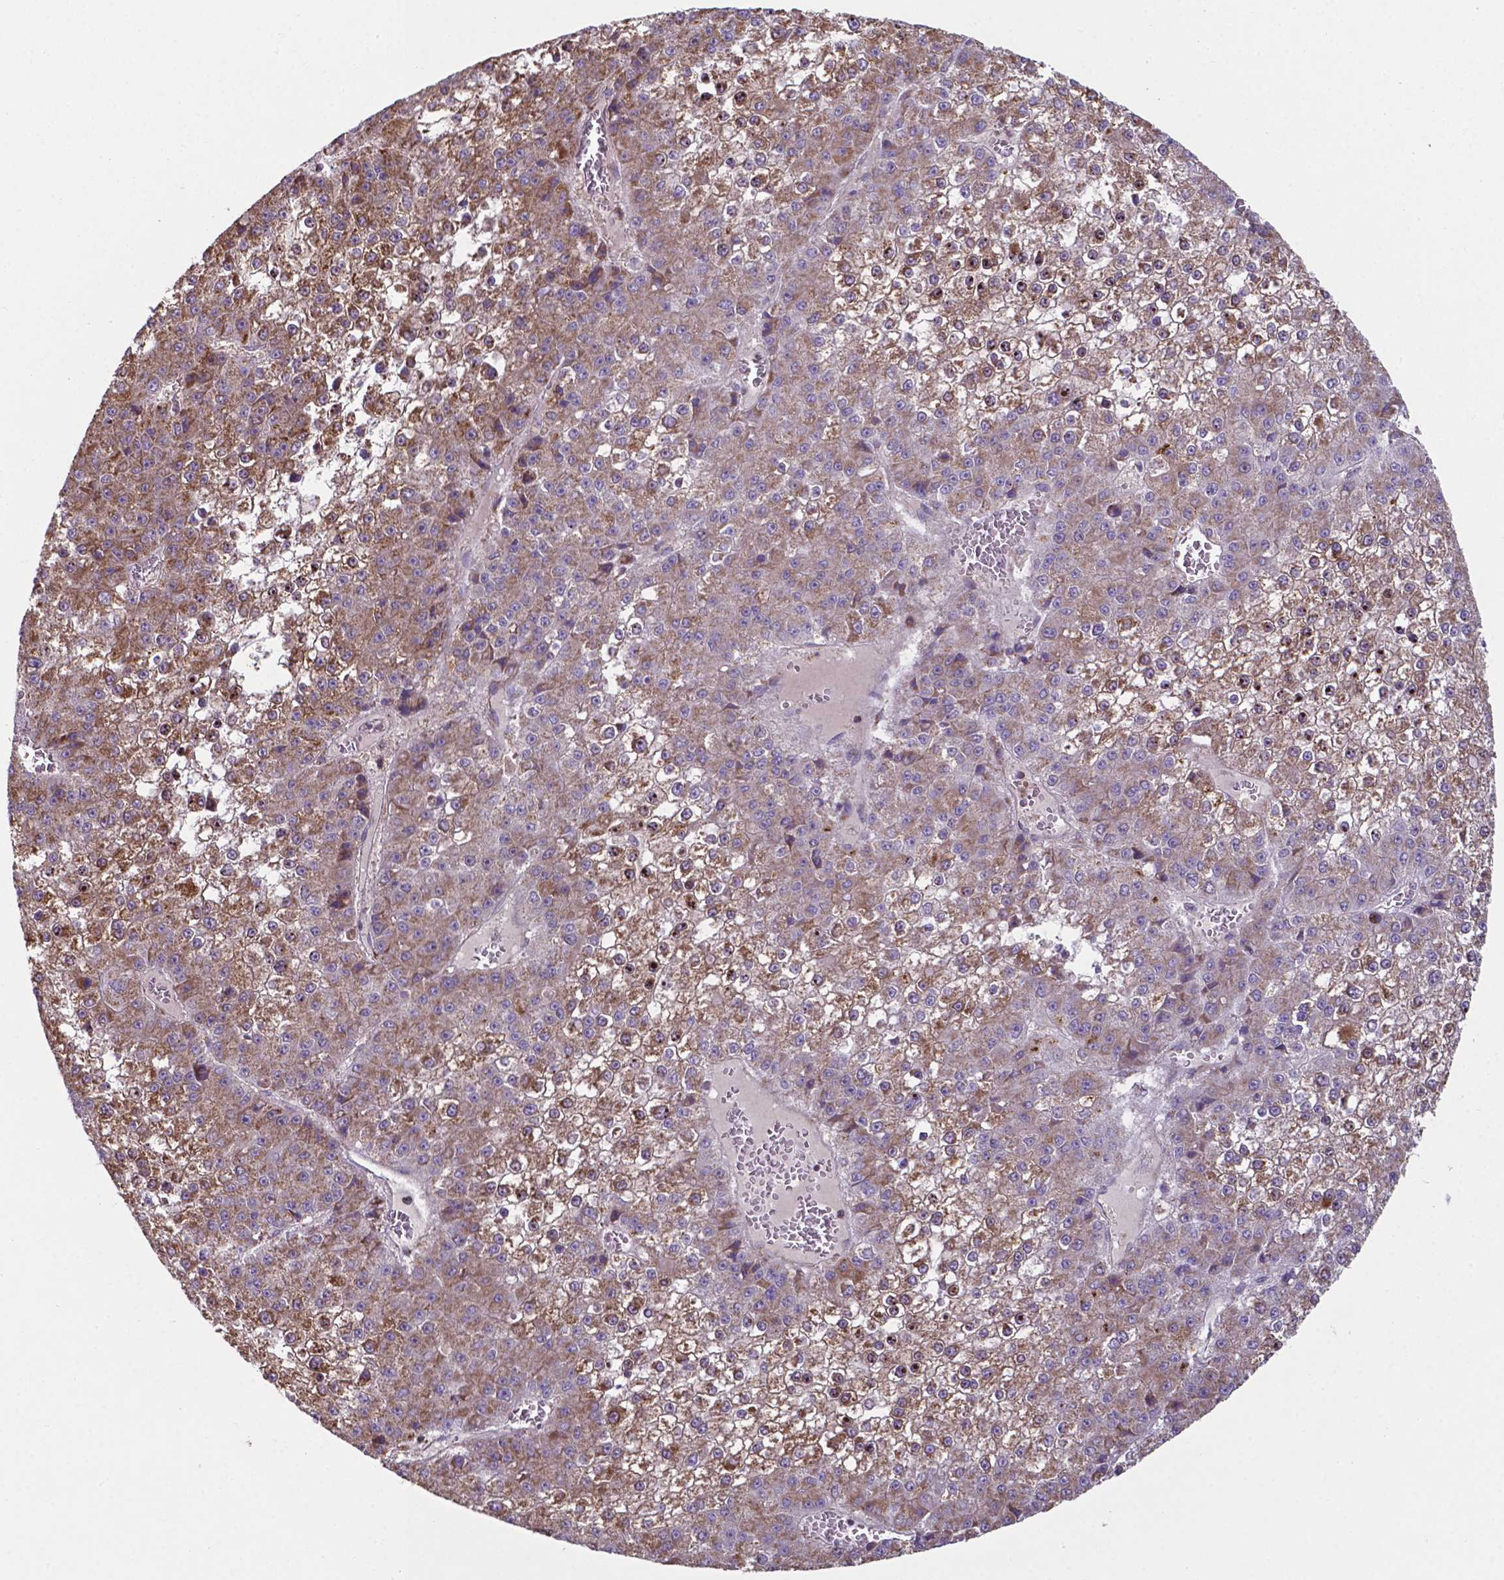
{"staining": {"intensity": "moderate", "quantity": ">75%", "location": "cytoplasmic/membranous"}, "tissue": "liver cancer", "cell_type": "Tumor cells", "image_type": "cancer", "snomed": [{"axis": "morphology", "description": "Carcinoma, Hepatocellular, NOS"}, {"axis": "topography", "description": "Liver"}], "caption": "High-magnification brightfield microscopy of liver hepatocellular carcinoma stained with DAB (brown) and counterstained with hematoxylin (blue). tumor cells exhibit moderate cytoplasmic/membranous staining is appreciated in approximately>75% of cells.", "gene": "FAM114A1", "patient": {"sex": "female", "age": 73}}